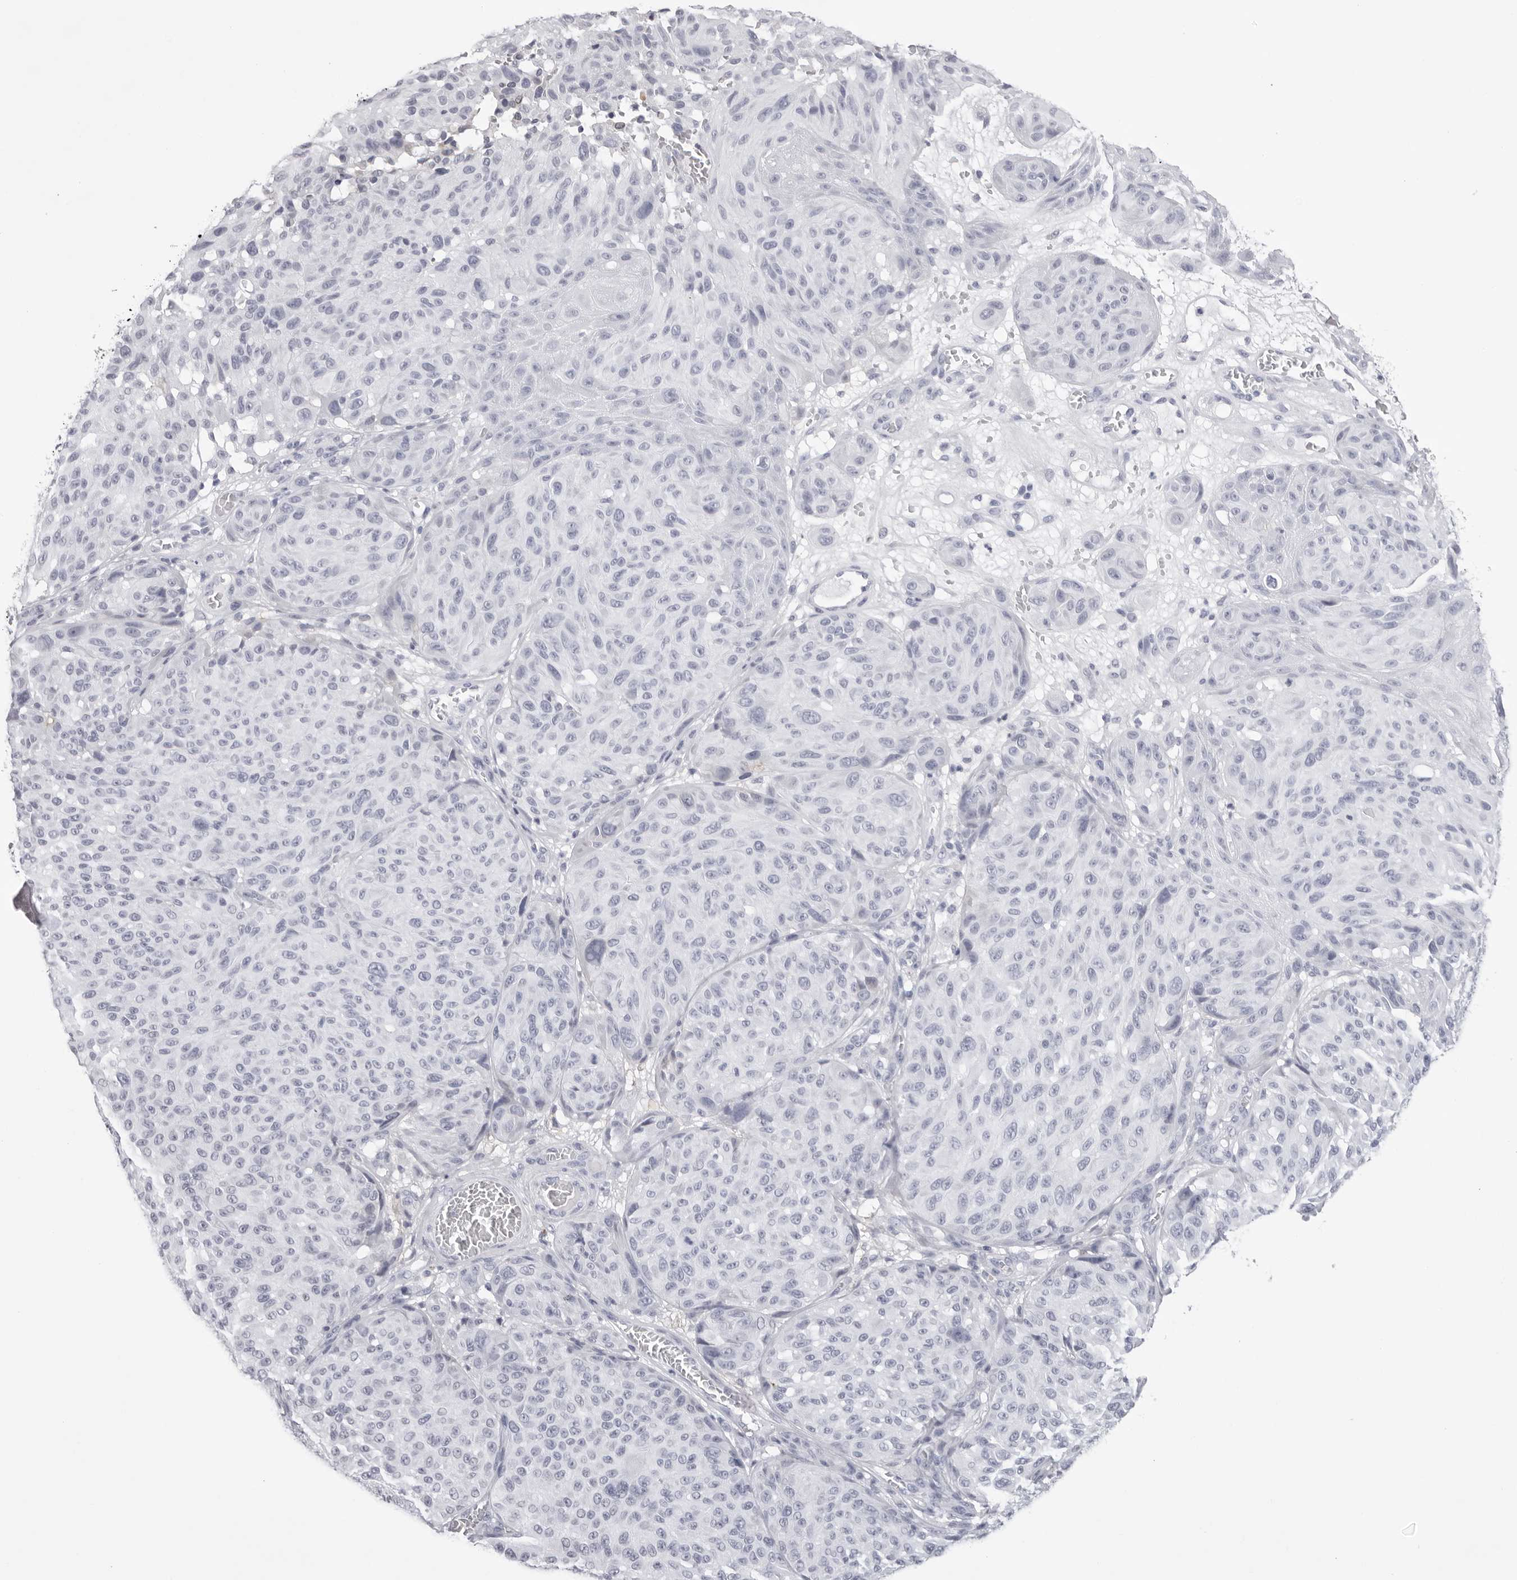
{"staining": {"intensity": "negative", "quantity": "none", "location": "none"}, "tissue": "melanoma", "cell_type": "Tumor cells", "image_type": "cancer", "snomed": [{"axis": "morphology", "description": "Malignant melanoma, NOS"}, {"axis": "topography", "description": "Skin"}], "caption": "The micrograph exhibits no staining of tumor cells in melanoma.", "gene": "TMOD4", "patient": {"sex": "male", "age": 83}}